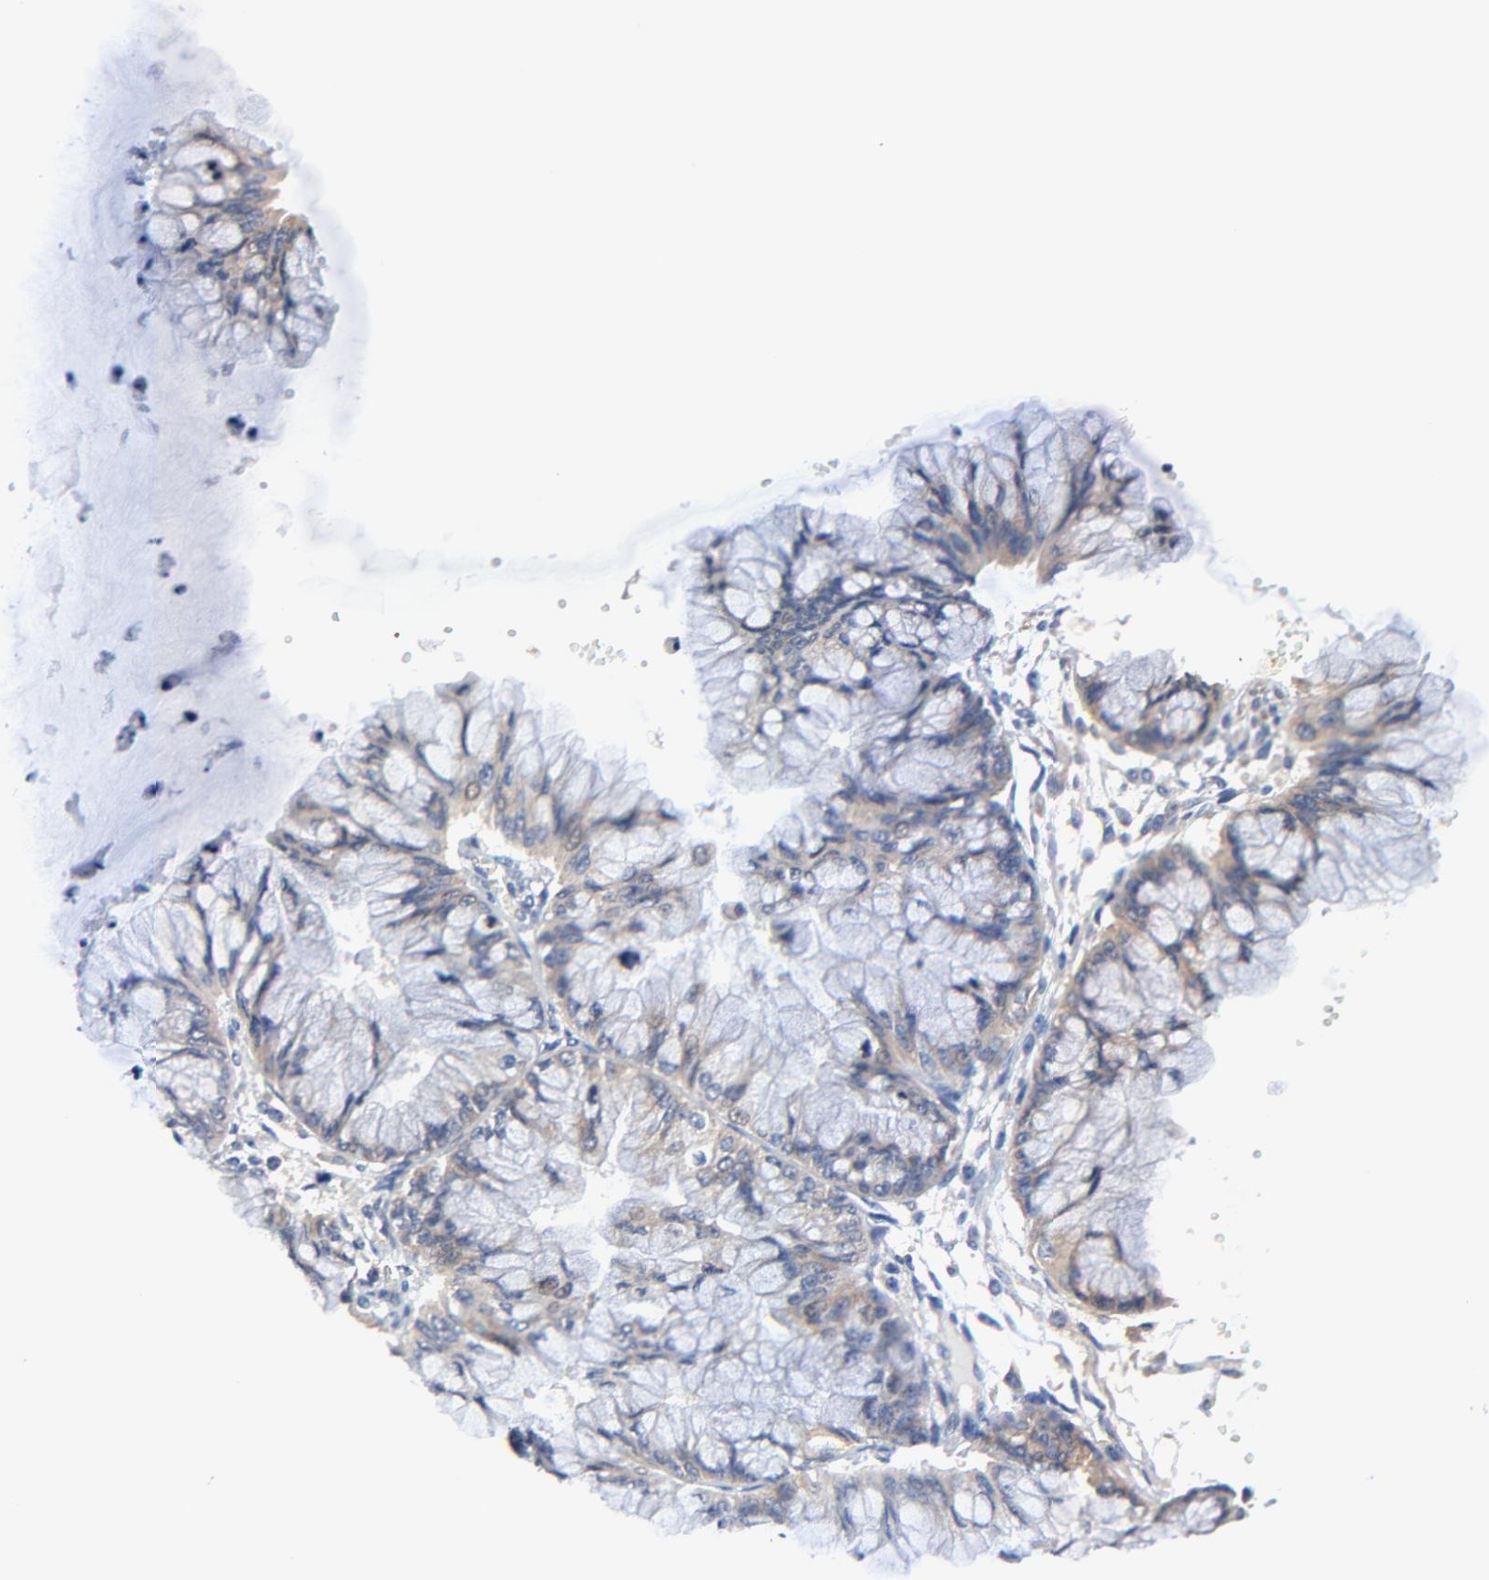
{"staining": {"intensity": "weak", "quantity": "25%-75%", "location": "cytoplasmic/membranous"}, "tissue": "ovarian cancer", "cell_type": "Tumor cells", "image_type": "cancer", "snomed": [{"axis": "morphology", "description": "Cystadenocarcinoma, mucinous, NOS"}, {"axis": "topography", "description": "Ovary"}], "caption": "Immunohistochemical staining of mucinous cystadenocarcinoma (ovarian) demonstrates low levels of weak cytoplasmic/membranous expression in about 25%-75% of tumor cells.", "gene": "VAV2", "patient": {"sex": "female", "age": 63}}